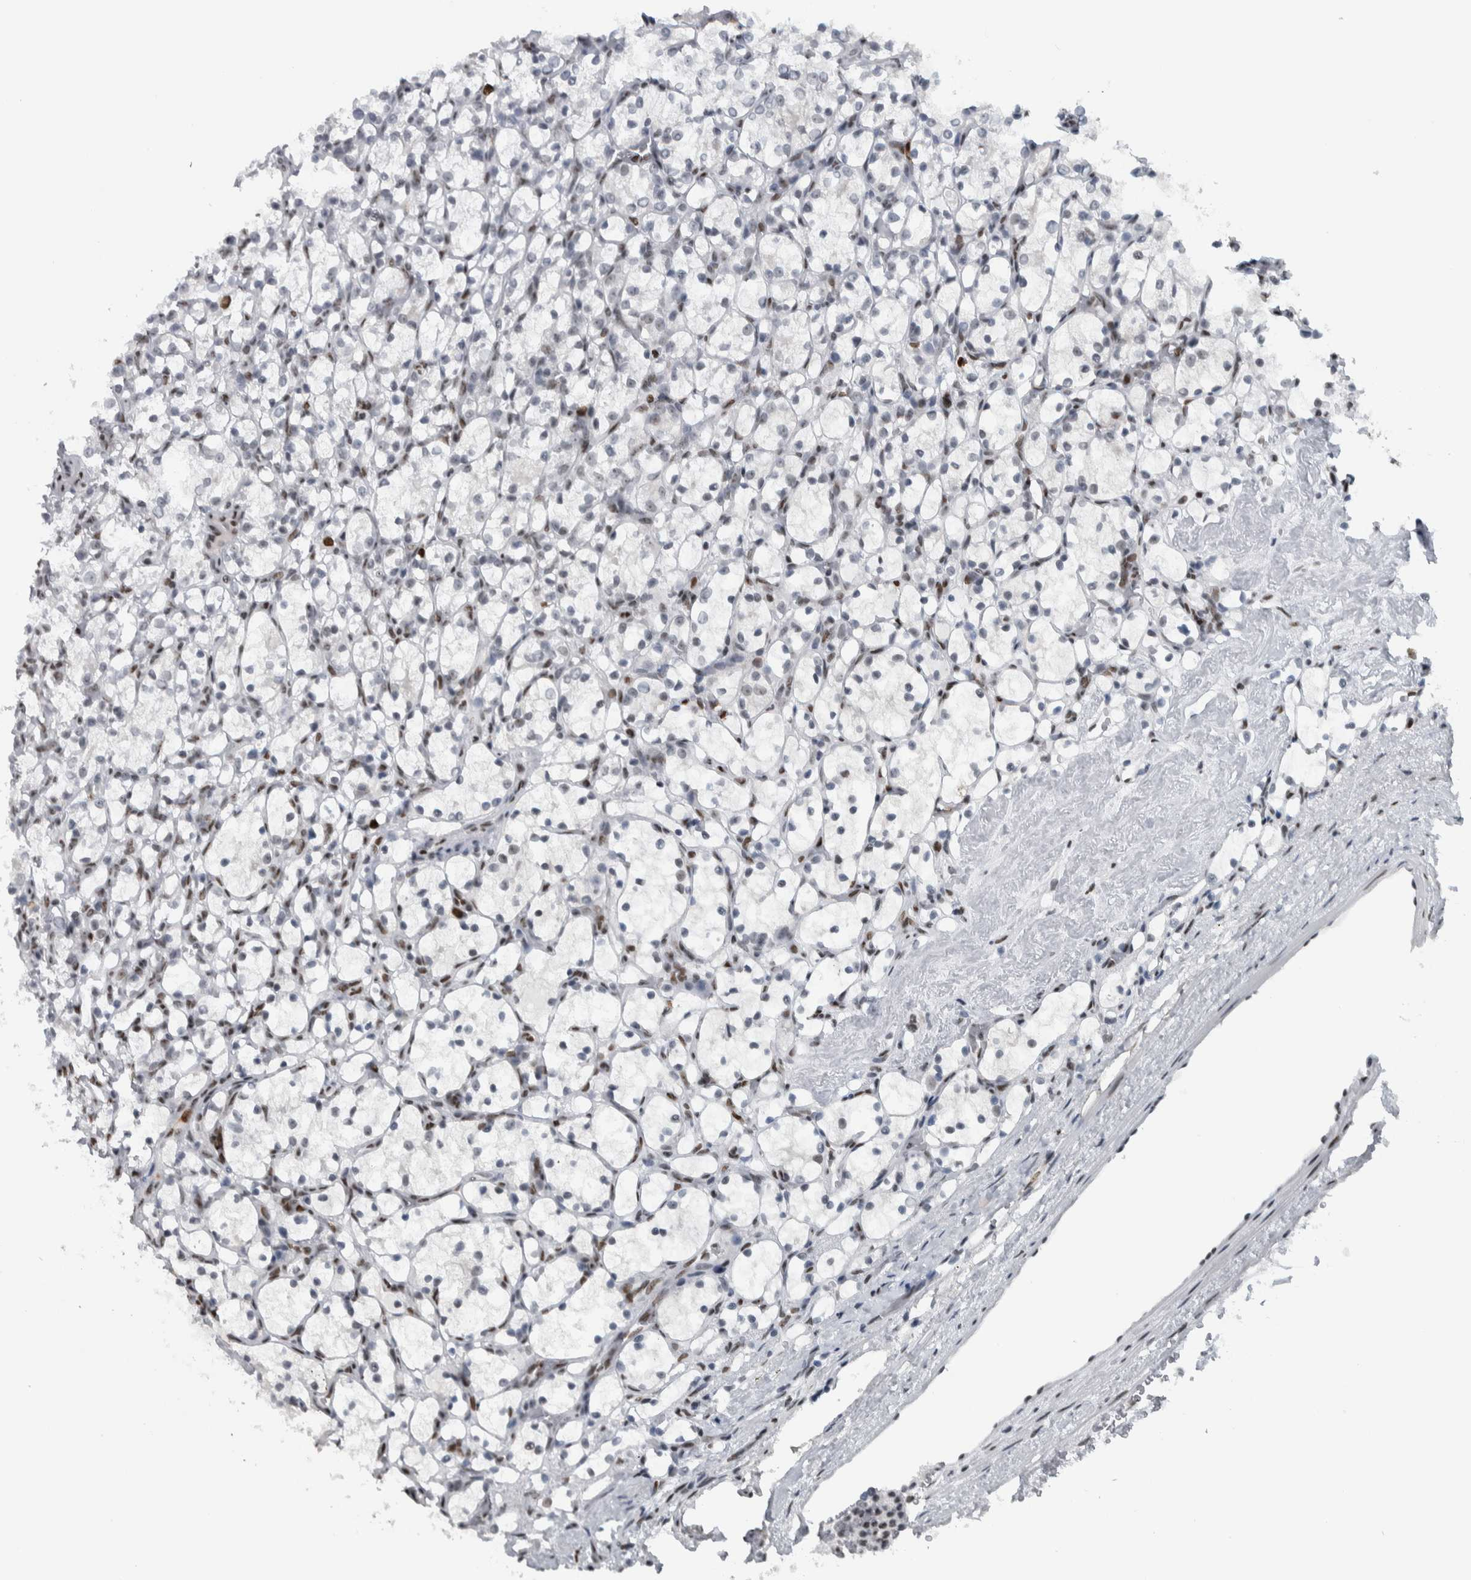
{"staining": {"intensity": "weak", "quantity": "<25%", "location": "nuclear"}, "tissue": "renal cancer", "cell_type": "Tumor cells", "image_type": "cancer", "snomed": [{"axis": "morphology", "description": "Adenocarcinoma, NOS"}, {"axis": "topography", "description": "Kidney"}], "caption": "Immunohistochemistry (IHC) photomicrograph of neoplastic tissue: human renal cancer stained with DAB (3,3'-diaminobenzidine) displays no significant protein positivity in tumor cells.", "gene": "TOP2B", "patient": {"sex": "female", "age": 69}}